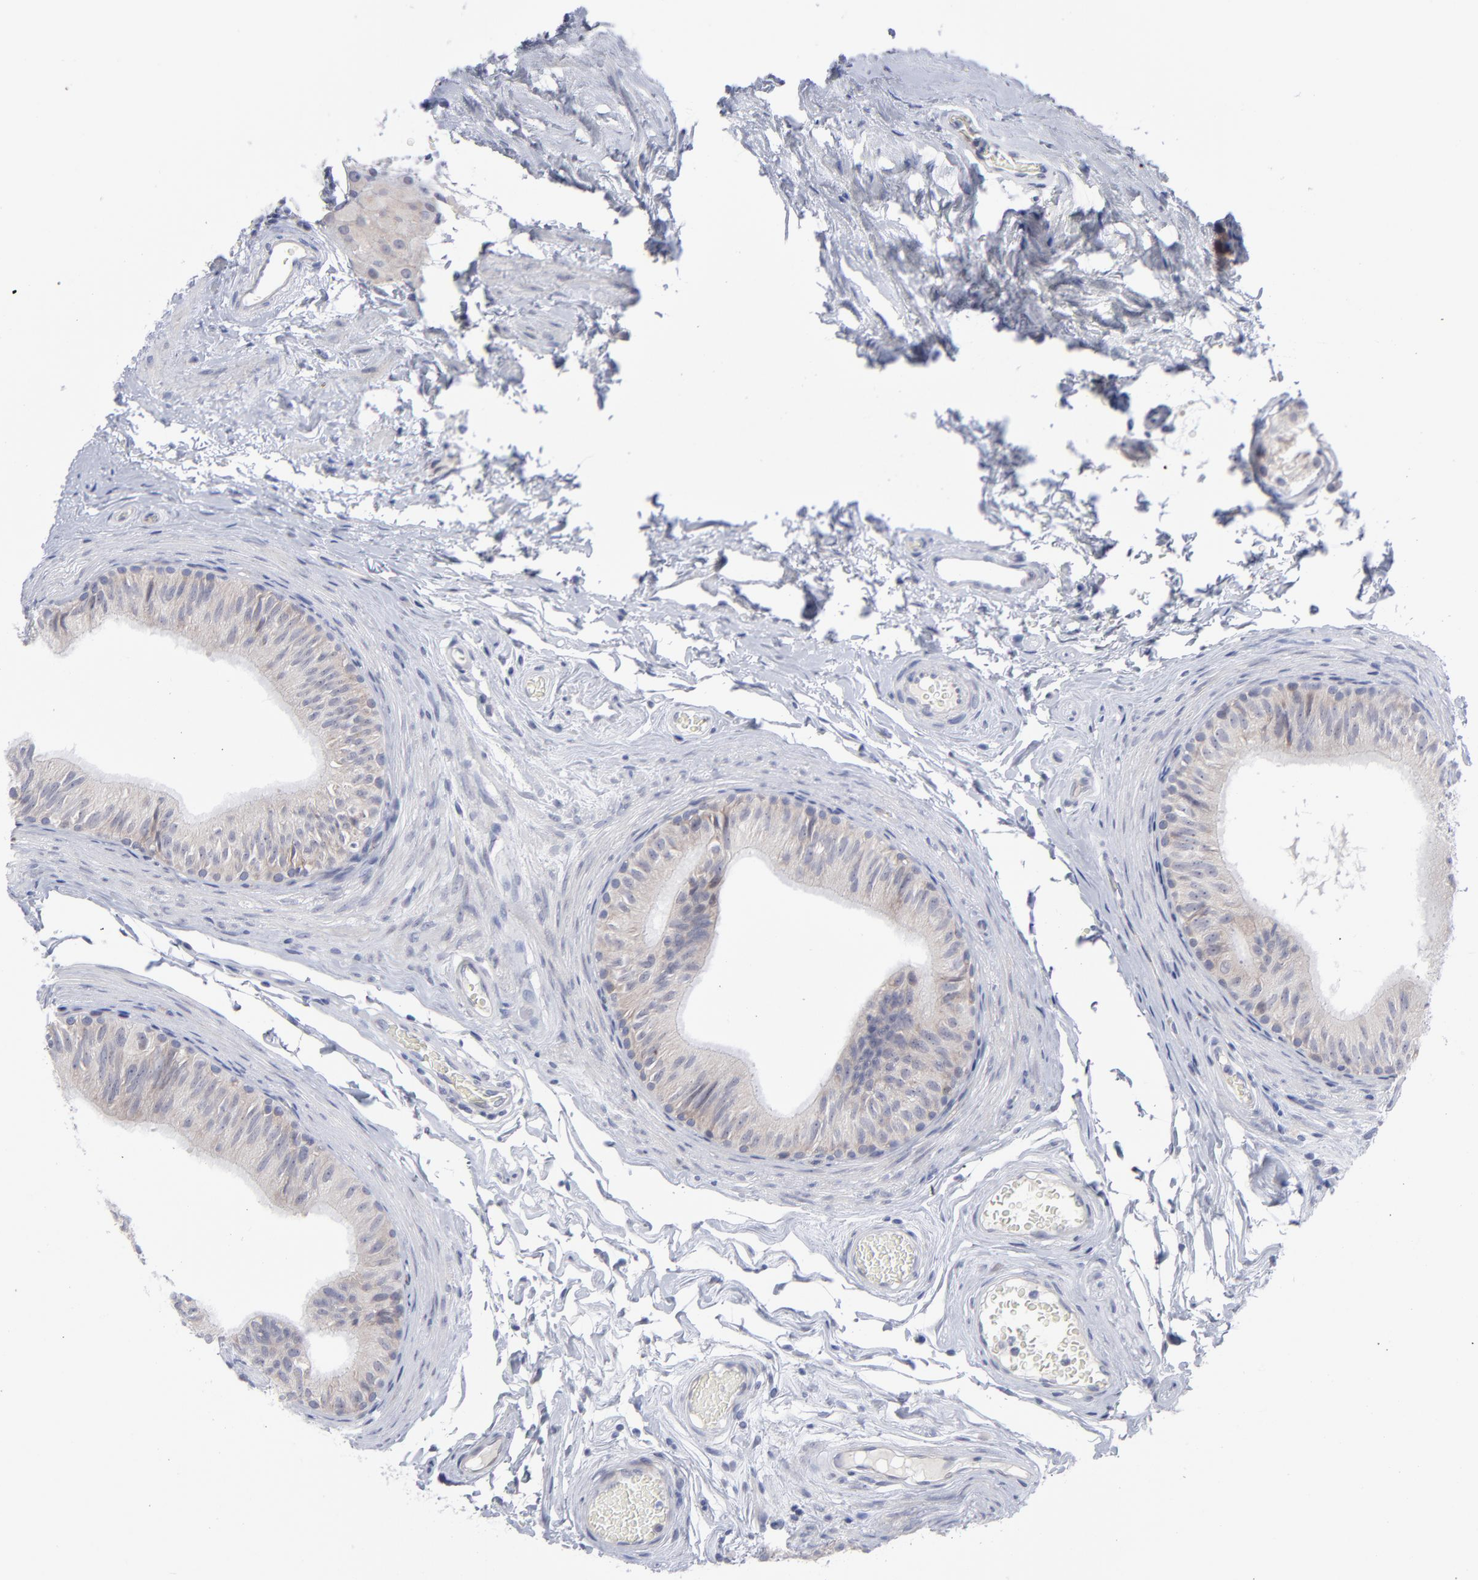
{"staining": {"intensity": "negative", "quantity": "none", "location": "none"}, "tissue": "epididymis", "cell_type": "Glandular cells", "image_type": "normal", "snomed": [{"axis": "morphology", "description": "Normal tissue, NOS"}, {"axis": "topography", "description": "Testis"}, {"axis": "topography", "description": "Epididymis"}], "caption": "Immunohistochemical staining of unremarkable human epididymis demonstrates no significant expression in glandular cells.", "gene": "RPS24", "patient": {"sex": "male", "age": 36}}